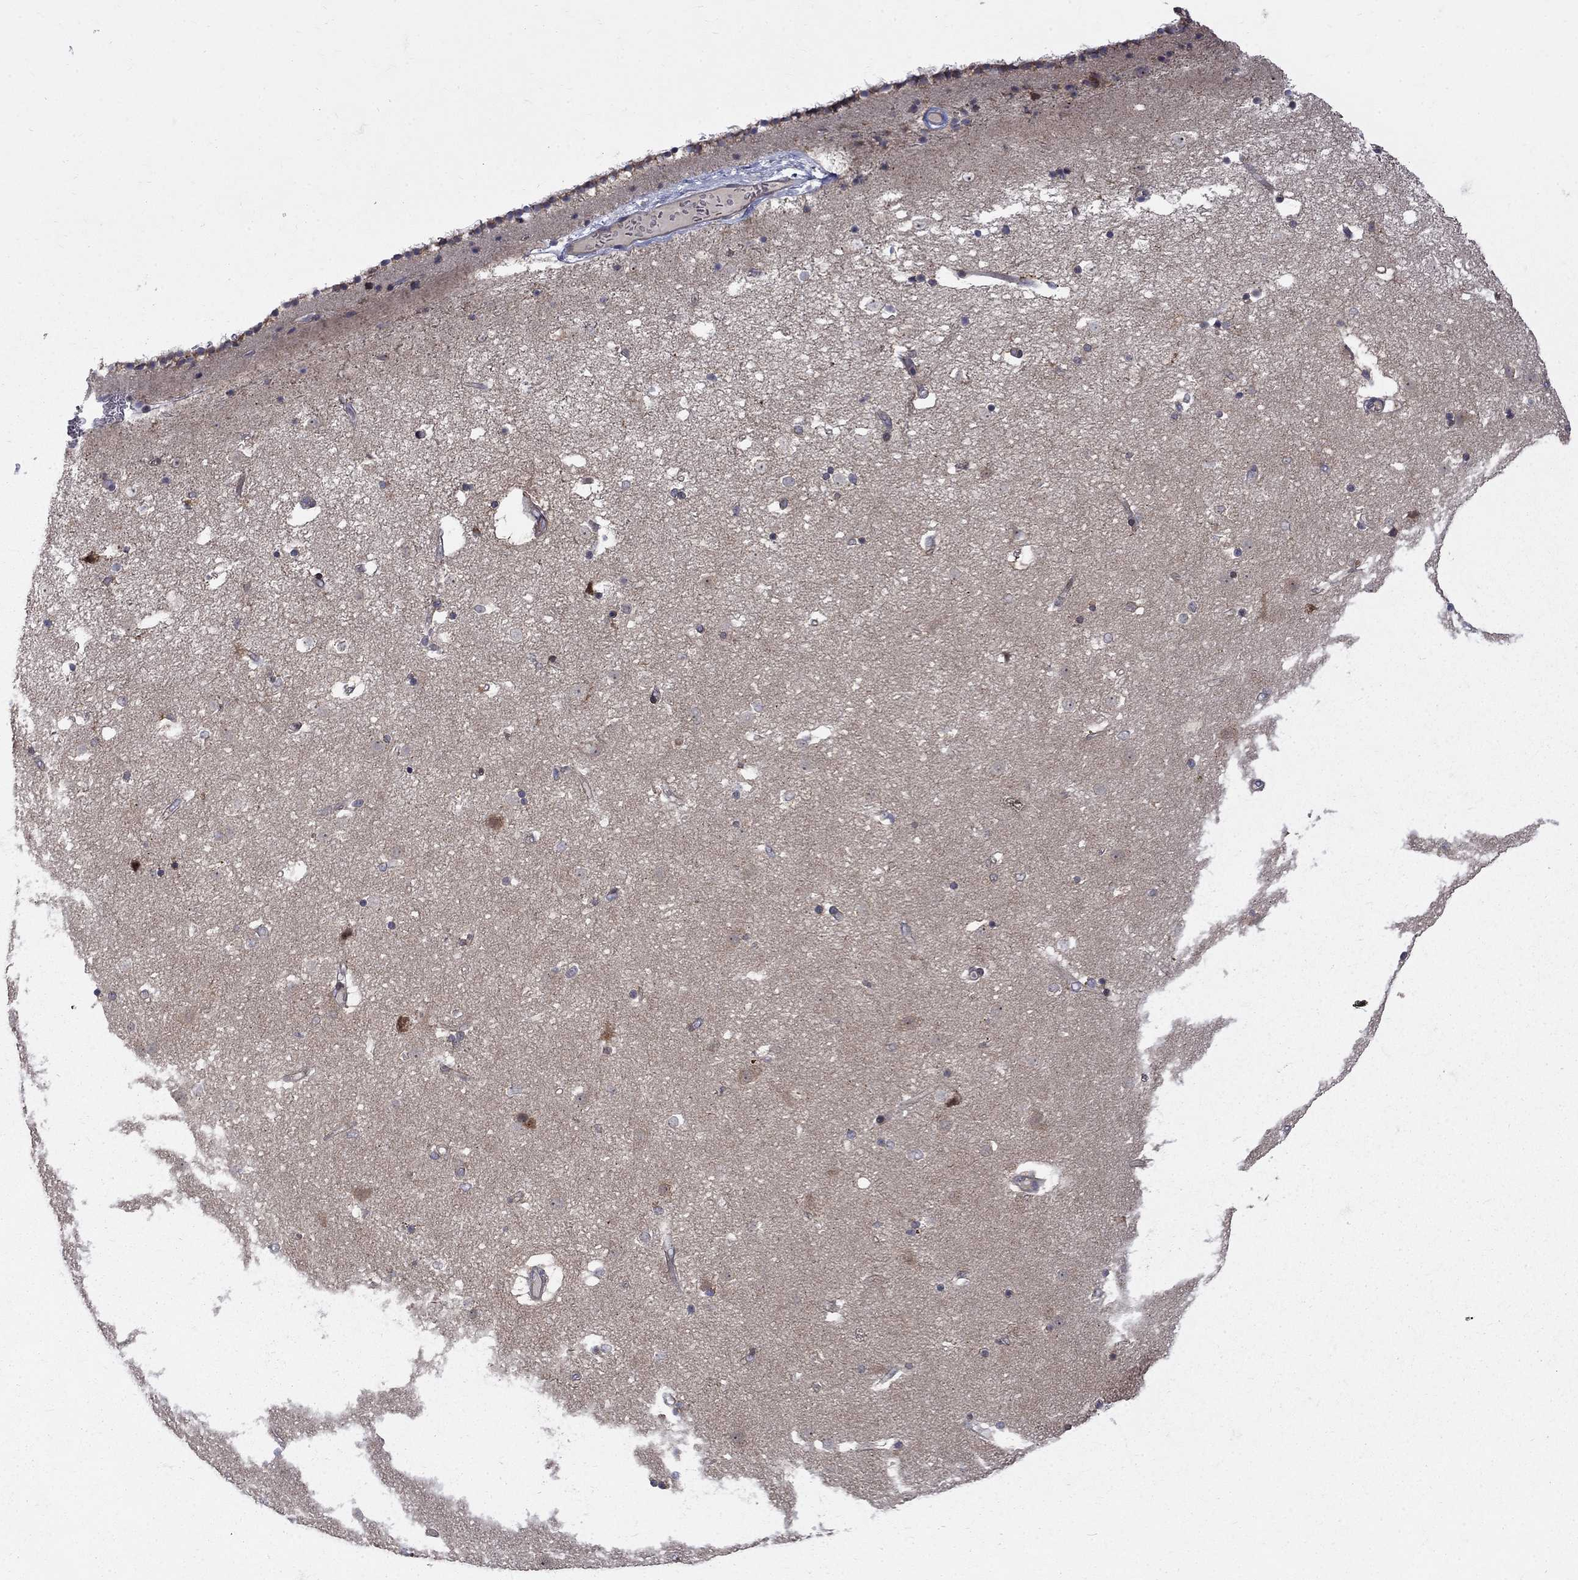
{"staining": {"intensity": "negative", "quantity": "none", "location": "none"}, "tissue": "caudate", "cell_type": "Glial cells", "image_type": "normal", "snomed": [{"axis": "morphology", "description": "Normal tissue, NOS"}, {"axis": "topography", "description": "Lateral ventricle wall"}], "caption": "This micrograph is of normal caudate stained with immunohistochemistry (IHC) to label a protein in brown with the nuclei are counter-stained blue. There is no positivity in glial cells.", "gene": "SH2B1", "patient": {"sex": "female", "age": 71}}